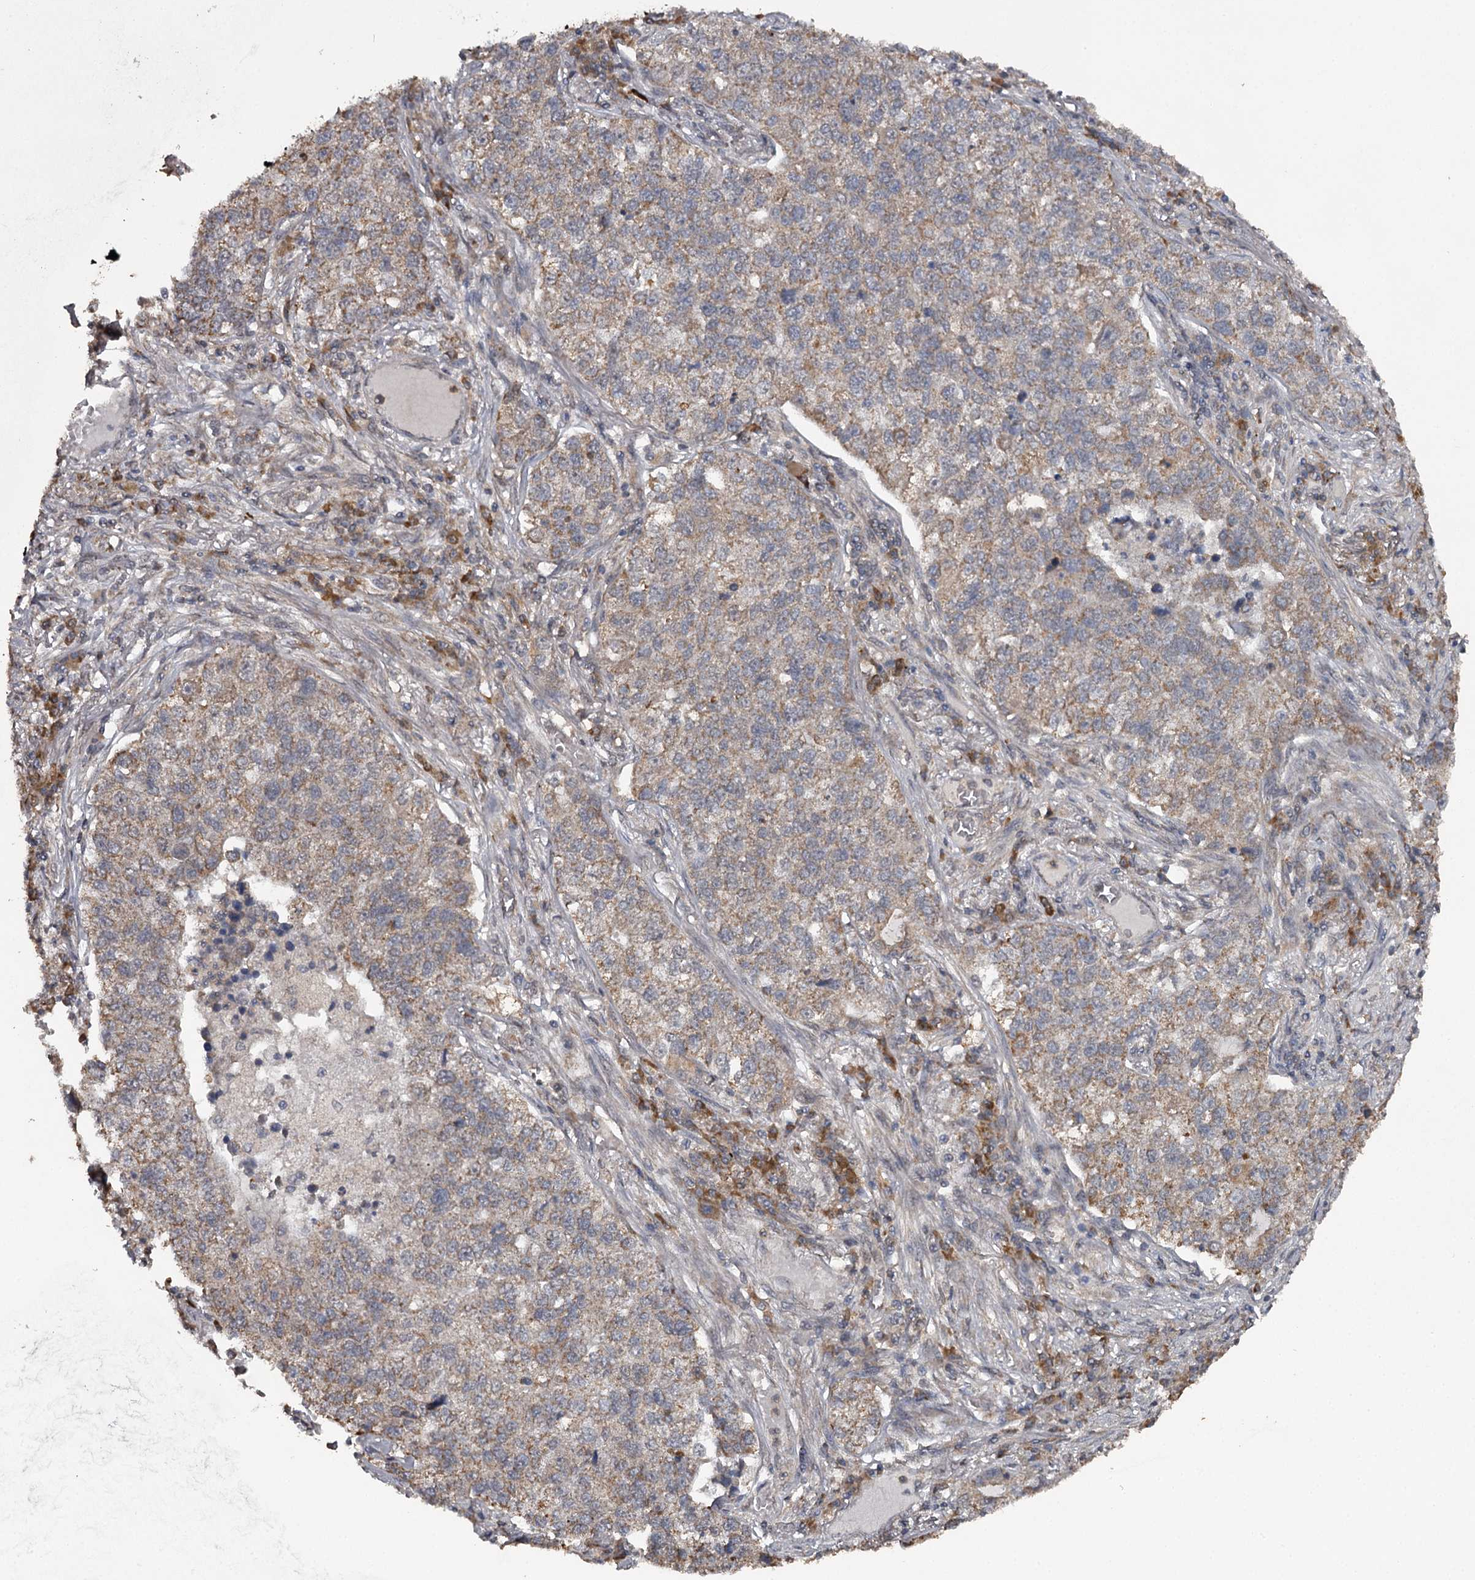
{"staining": {"intensity": "moderate", "quantity": ">75%", "location": "cytoplasmic/membranous"}, "tissue": "lung cancer", "cell_type": "Tumor cells", "image_type": "cancer", "snomed": [{"axis": "morphology", "description": "Adenocarcinoma, NOS"}, {"axis": "topography", "description": "Lung"}], "caption": "Protein analysis of lung adenocarcinoma tissue shows moderate cytoplasmic/membranous expression in about >75% of tumor cells.", "gene": "WIPI1", "patient": {"sex": "male", "age": 49}}